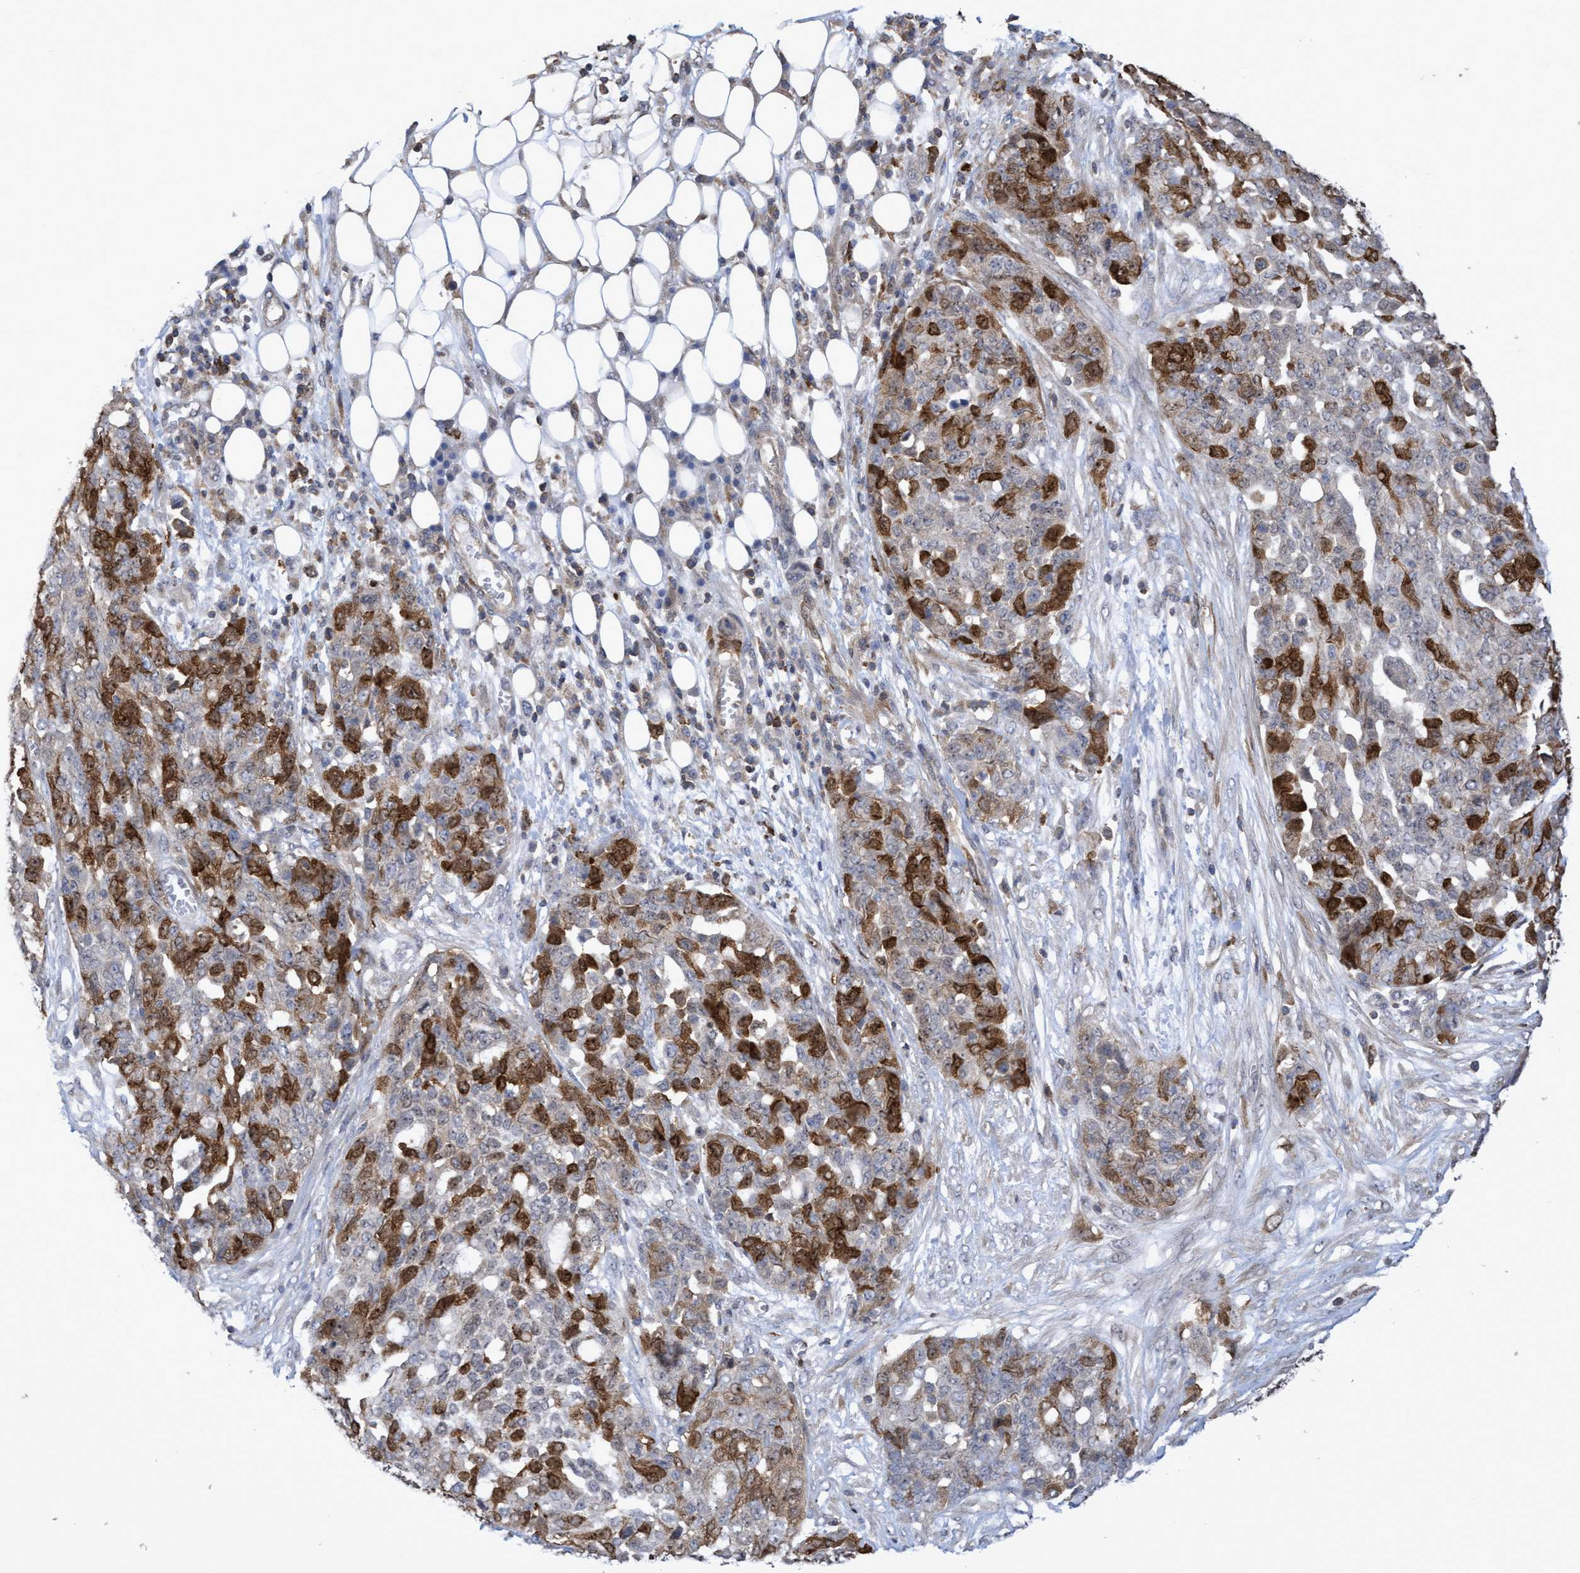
{"staining": {"intensity": "strong", "quantity": "25%-75%", "location": "cytoplasmic/membranous,nuclear"}, "tissue": "ovarian cancer", "cell_type": "Tumor cells", "image_type": "cancer", "snomed": [{"axis": "morphology", "description": "Cystadenocarcinoma, serous, NOS"}, {"axis": "topography", "description": "Soft tissue"}, {"axis": "topography", "description": "Ovary"}], "caption": "DAB (3,3'-diaminobenzidine) immunohistochemical staining of human serous cystadenocarcinoma (ovarian) demonstrates strong cytoplasmic/membranous and nuclear protein positivity in approximately 25%-75% of tumor cells.", "gene": "SLBP", "patient": {"sex": "female", "age": 57}}